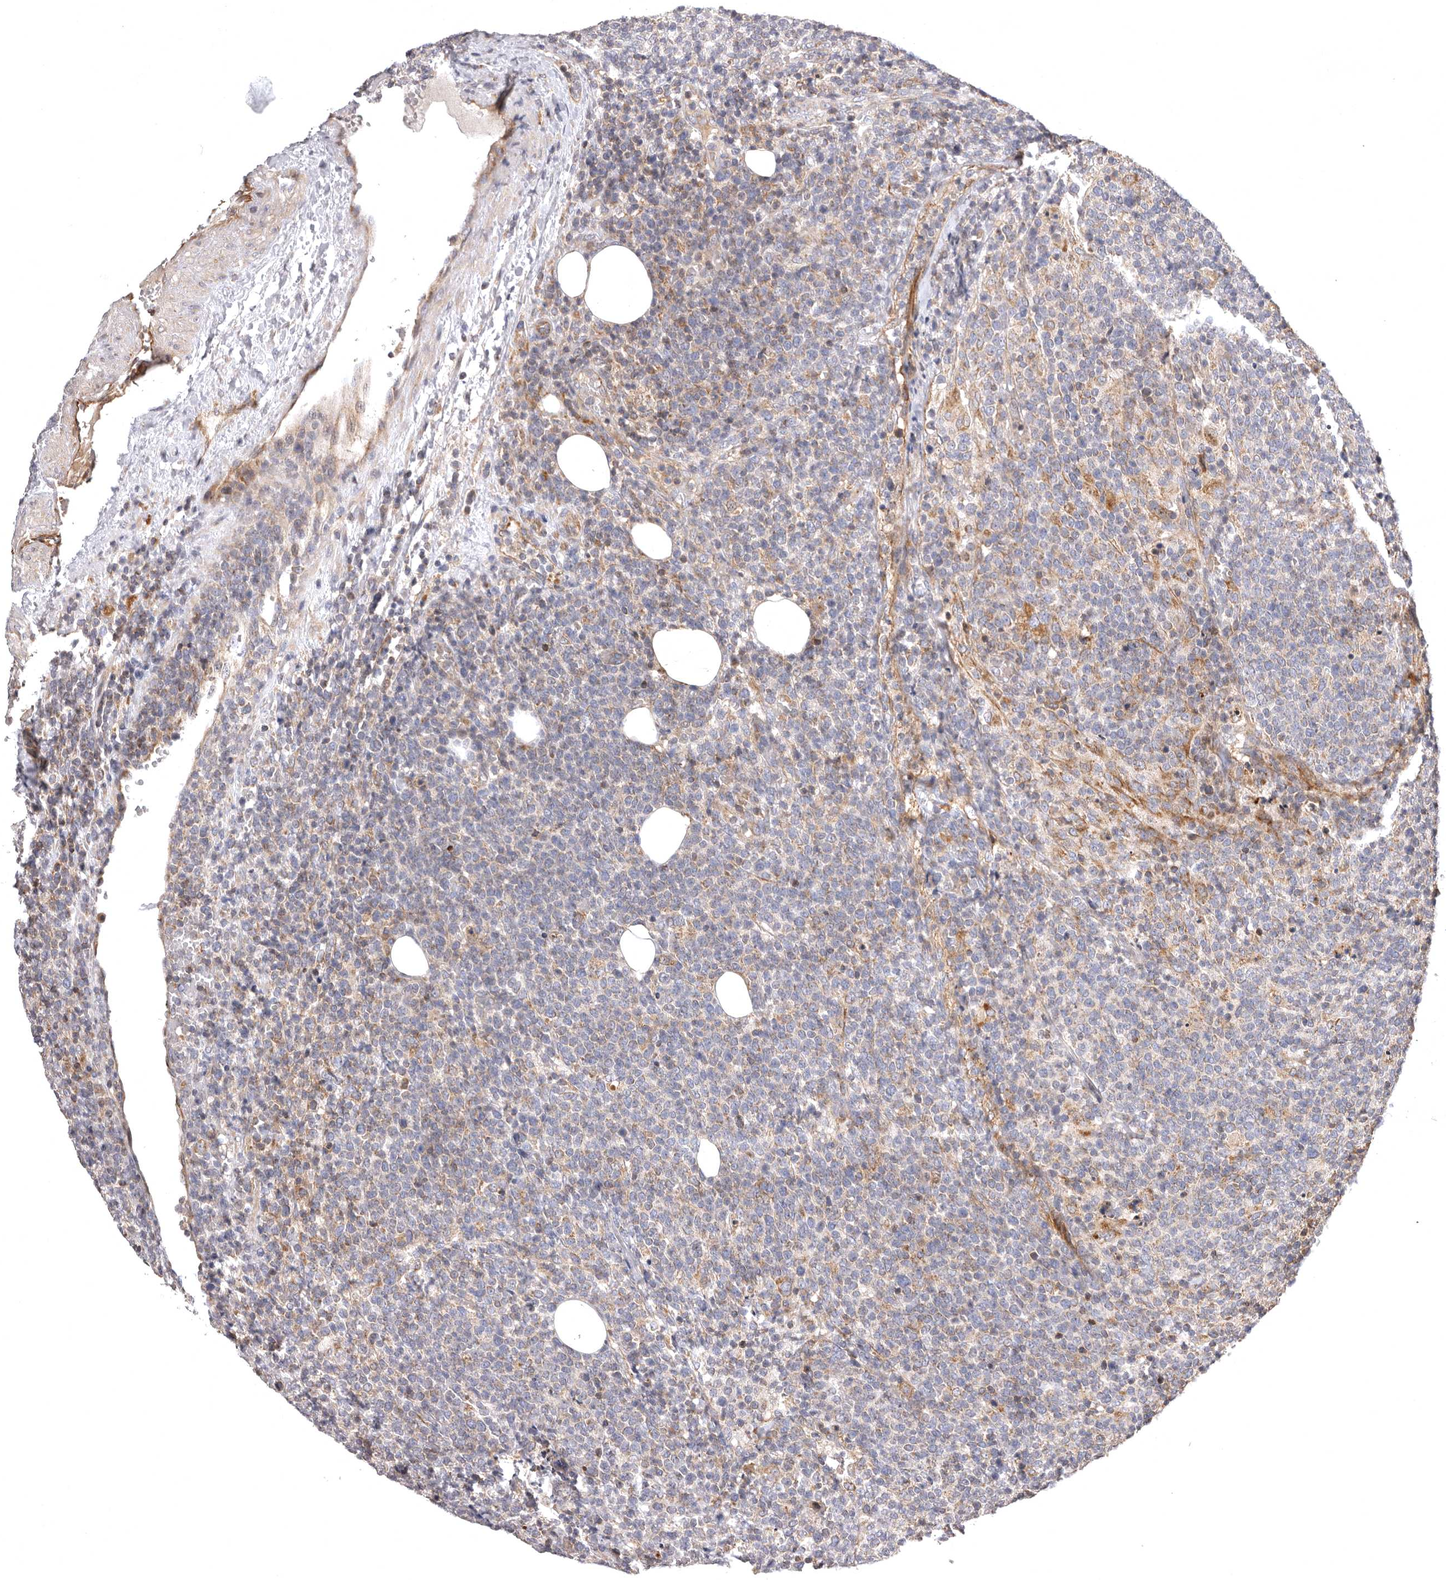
{"staining": {"intensity": "moderate", "quantity": "<25%", "location": "cytoplasmic/membranous"}, "tissue": "lymphoma", "cell_type": "Tumor cells", "image_type": "cancer", "snomed": [{"axis": "morphology", "description": "Malignant lymphoma, non-Hodgkin's type, High grade"}, {"axis": "topography", "description": "Lymph node"}], "caption": "Protein analysis of lymphoma tissue displays moderate cytoplasmic/membranous staining in about <25% of tumor cells.", "gene": "ADCY2", "patient": {"sex": "male", "age": 61}}